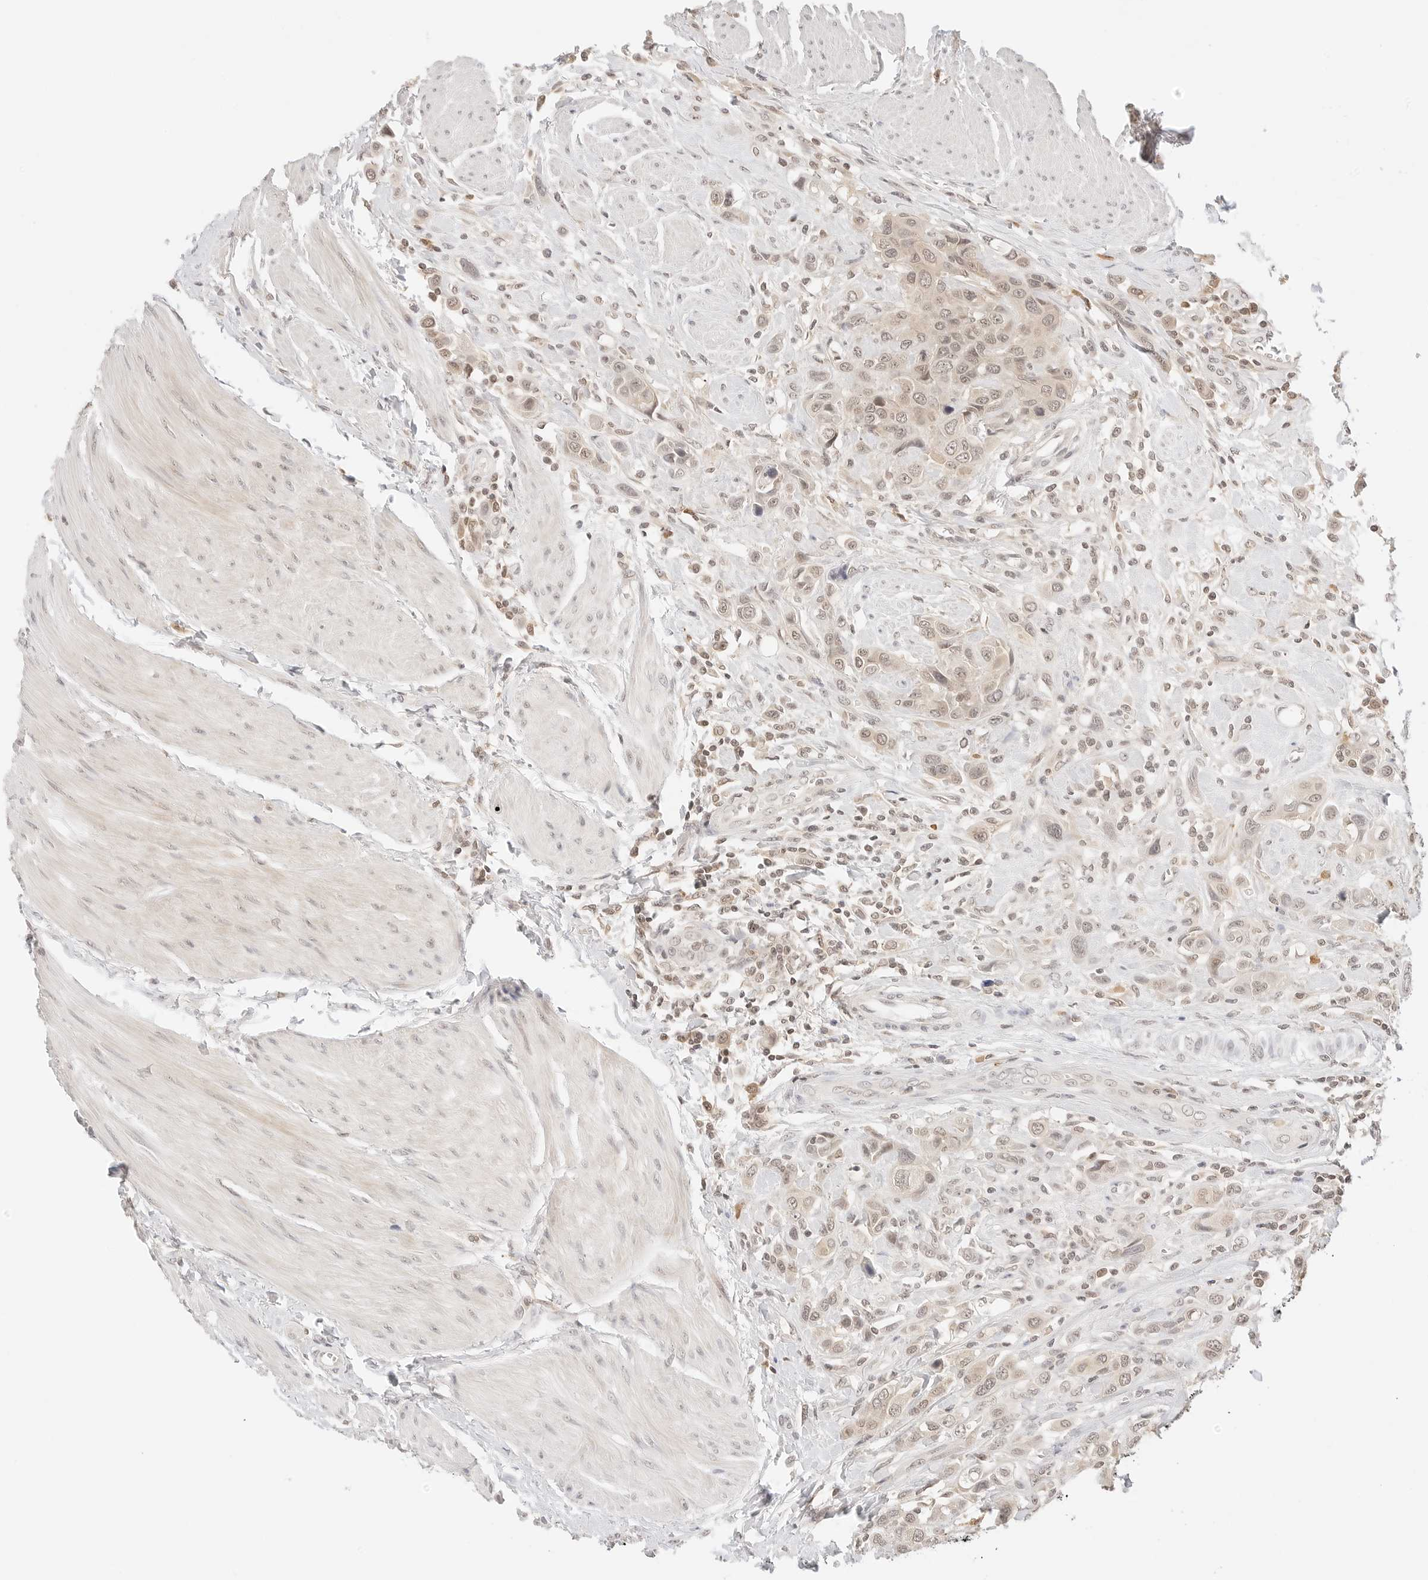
{"staining": {"intensity": "weak", "quantity": ">75%", "location": "cytoplasmic/membranous,nuclear"}, "tissue": "urothelial cancer", "cell_type": "Tumor cells", "image_type": "cancer", "snomed": [{"axis": "morphology", "description": "Urothelial carcinoma, High grade"}, {"axis": "topography", "description": "Urinary bladder"}], "caption": "Weak cytoplasmic/membranous and nuclear protein positivity is seen in about >75% of tumor cells in high-grade urothelial carcinoma.", "gene": "SEPTIN4", "patient": {"sex": "male", "age": 50}}